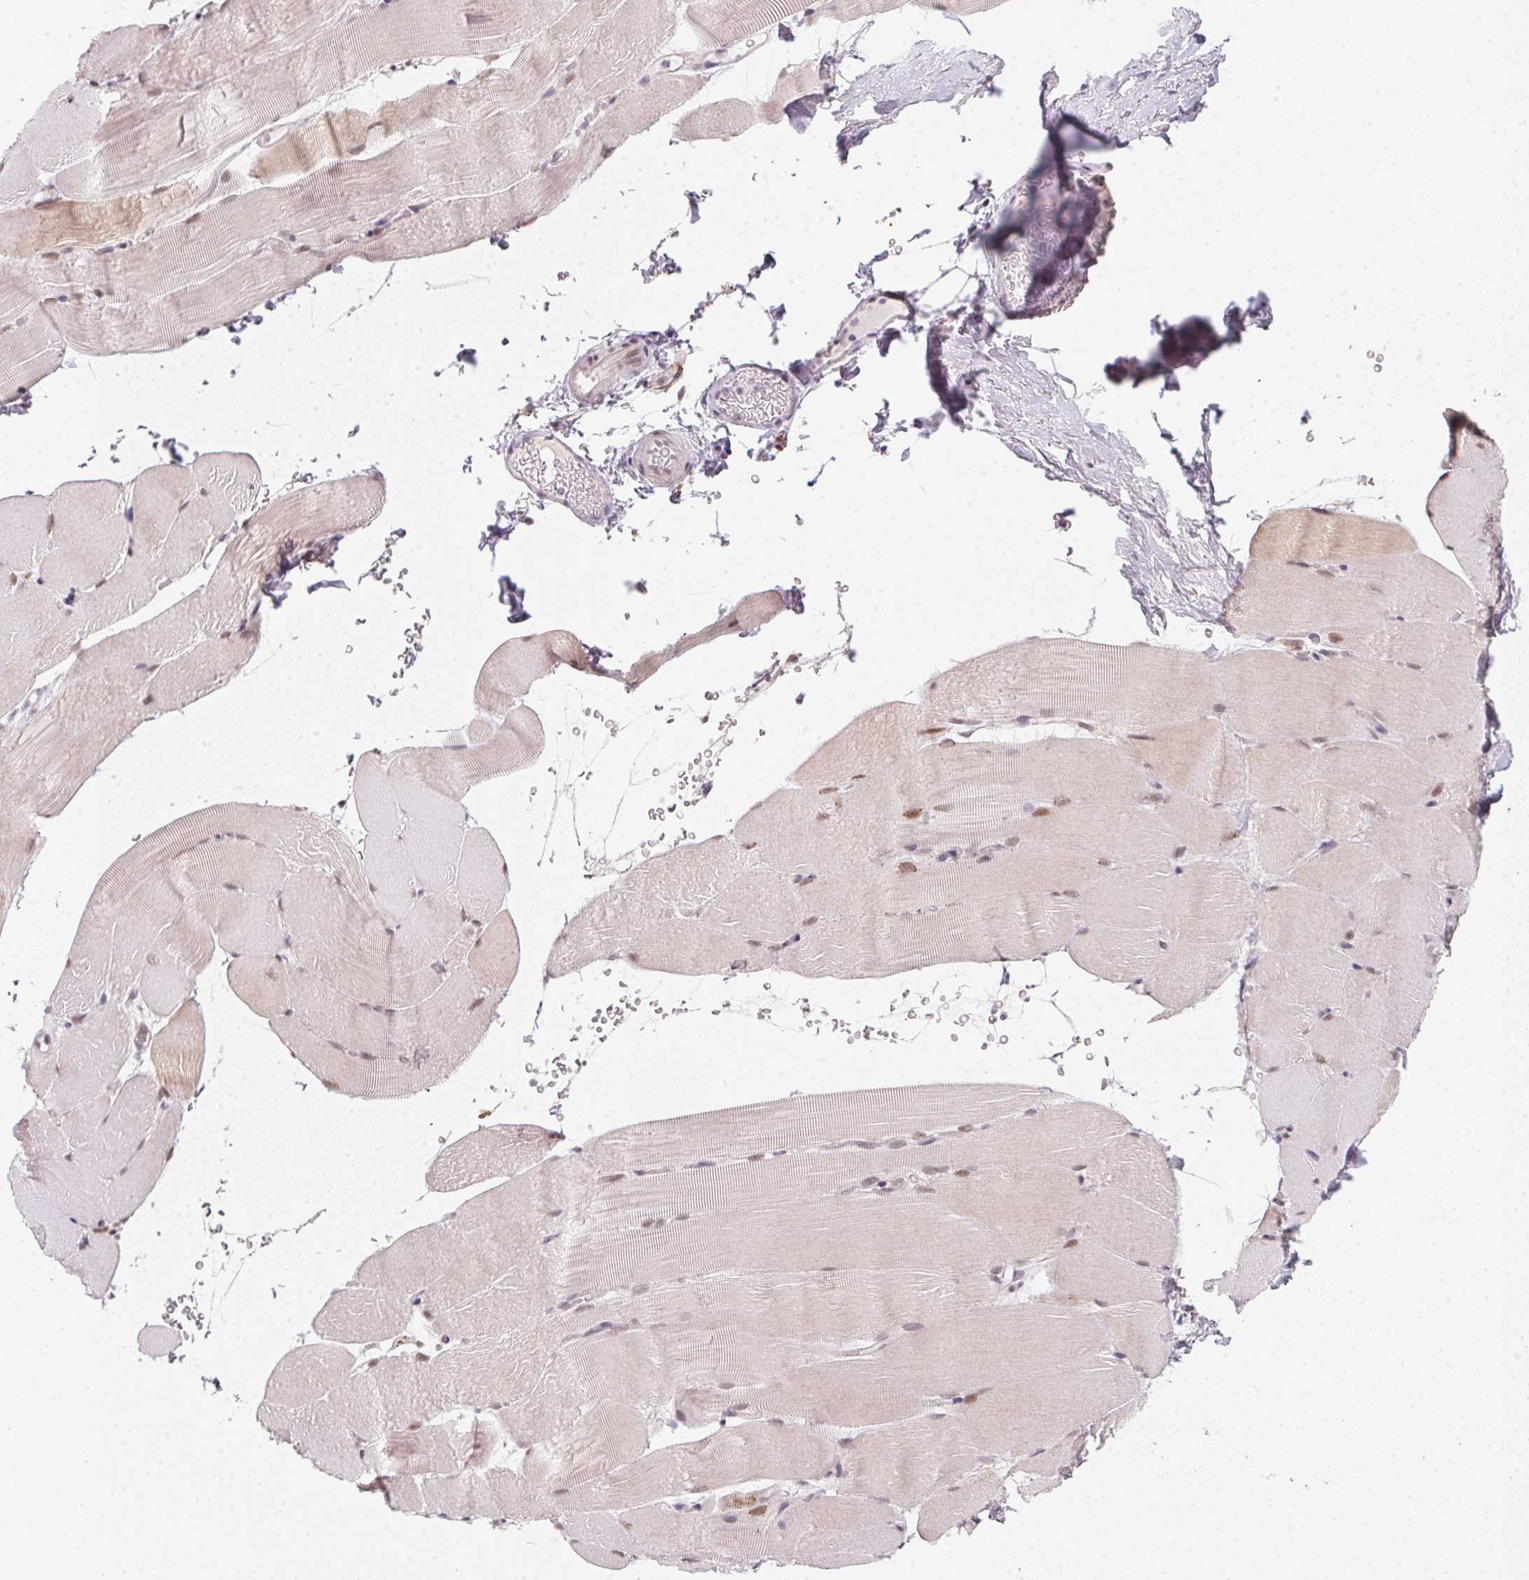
{"staining": {"intensity": "weak", "quantity": "25%-75%", "location": "cytoplasmic/membranous,nuclear"}, "tissue": "skeletal muscle", "cell_type": "Myocytes", "image_type": "normal", "snomed": [{"axis": "morphology", "description": "Normal tissue, NOS"}, {"axis": "topography", "description": "Skeletal muscle"}], "caption": "Protein analysis of benign skeletal muscle demonstrates weak cytoplasmic/membranous,nuclear expression in approximately 25%-75% of myocytes.", "gene": "RAB22A", "patient": {"sex": "female", "age": 37}}